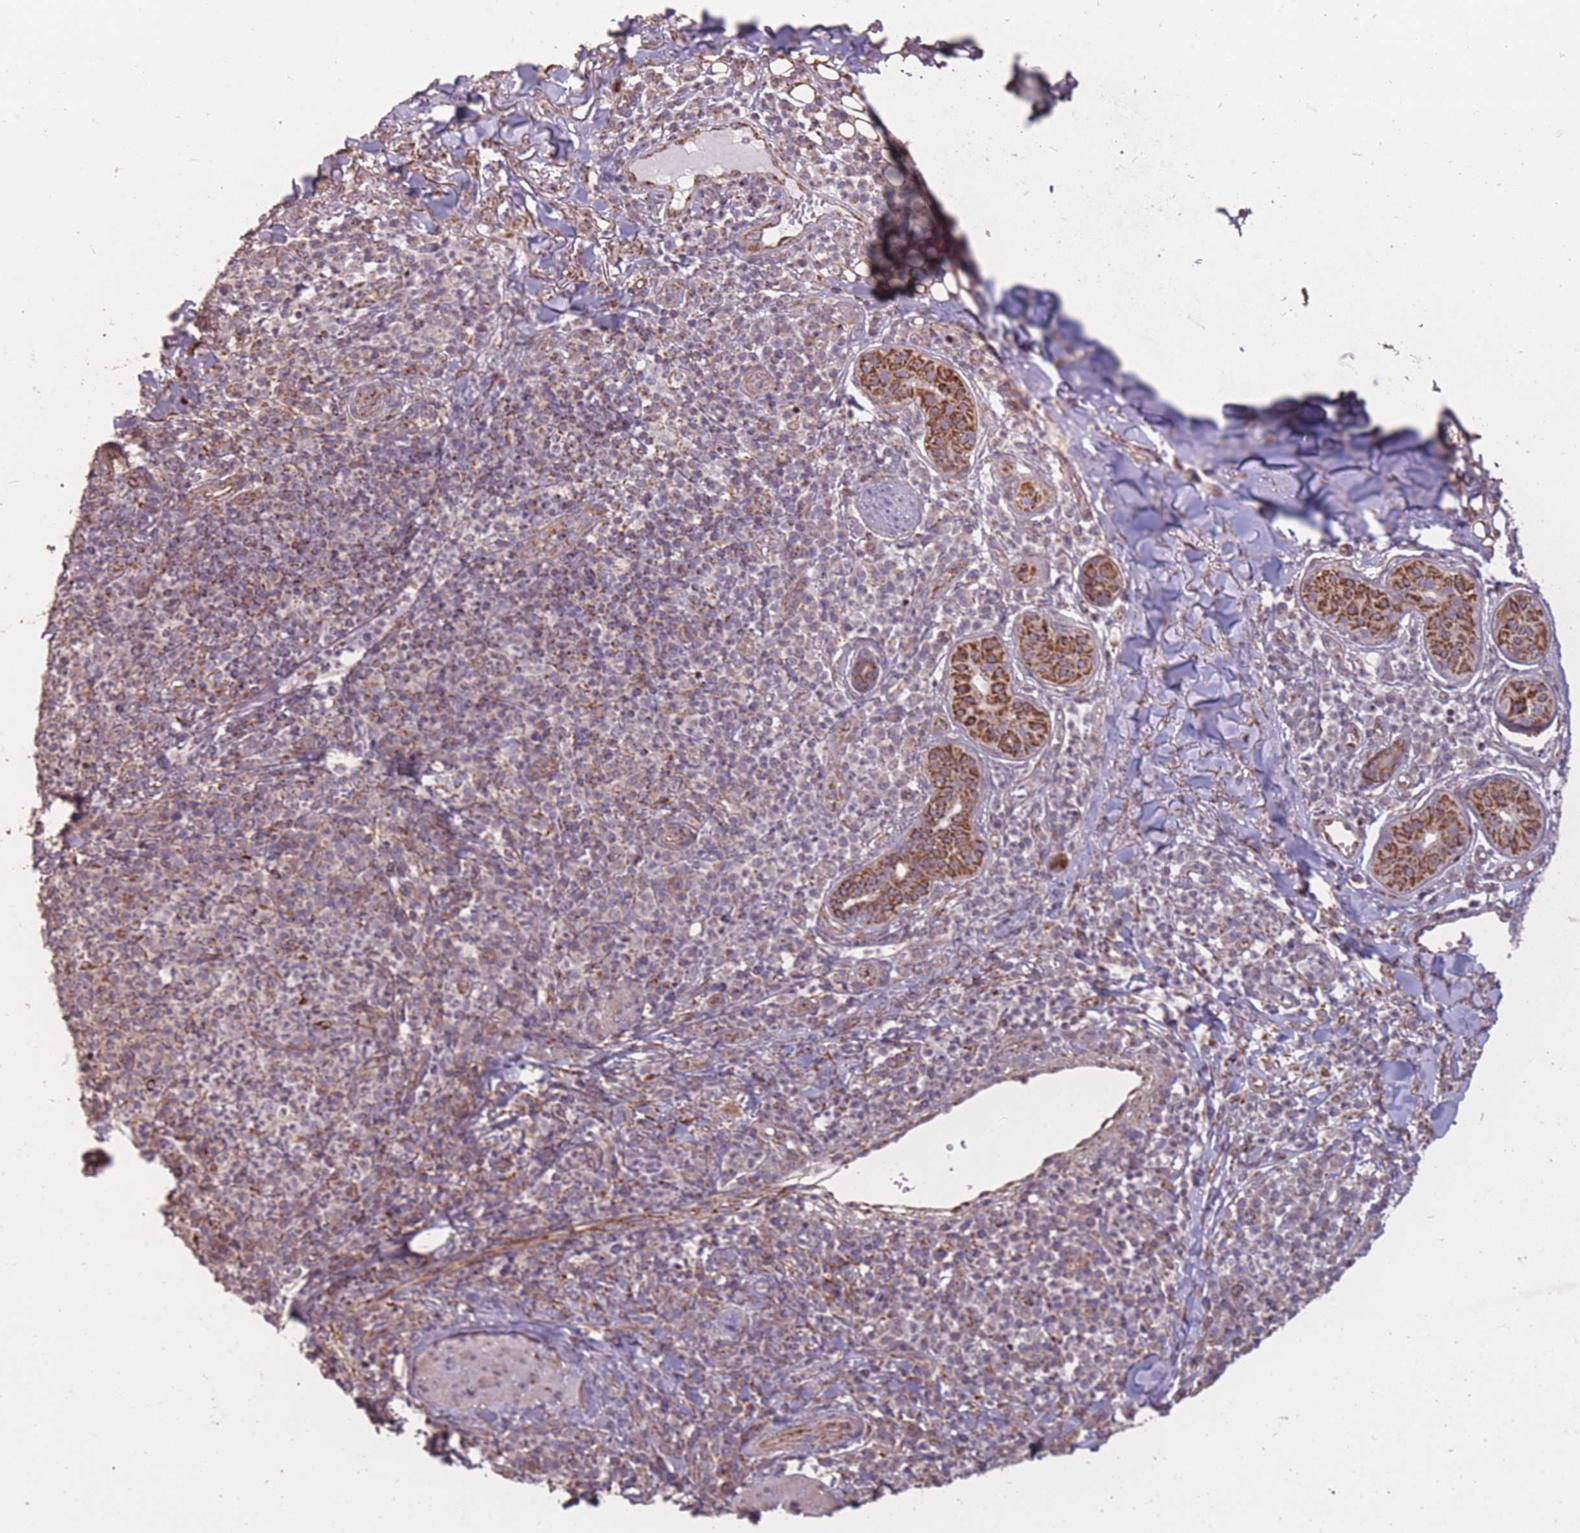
{"staining": {"intensity": "strong", "quantity": "<25%", "location": "cytoplasmic/membranous"}, "tissue": "skin cancer", "cell_type": "Tumor cells", "image_type": "cancer", "snomed": [{"axis": "morphology", "description": "Basal cell carcinoma"}, {"axis": "topography", "description": "Skin"}], "caption": "Basal cell carcinoma (skin) stained with a brown dye exhibits strong cytoplasmic/membranous positive staining in approximately <25% of tumor cells.", "gene": "CNOT8", "patient": {"sex": "male", "age": 88}}